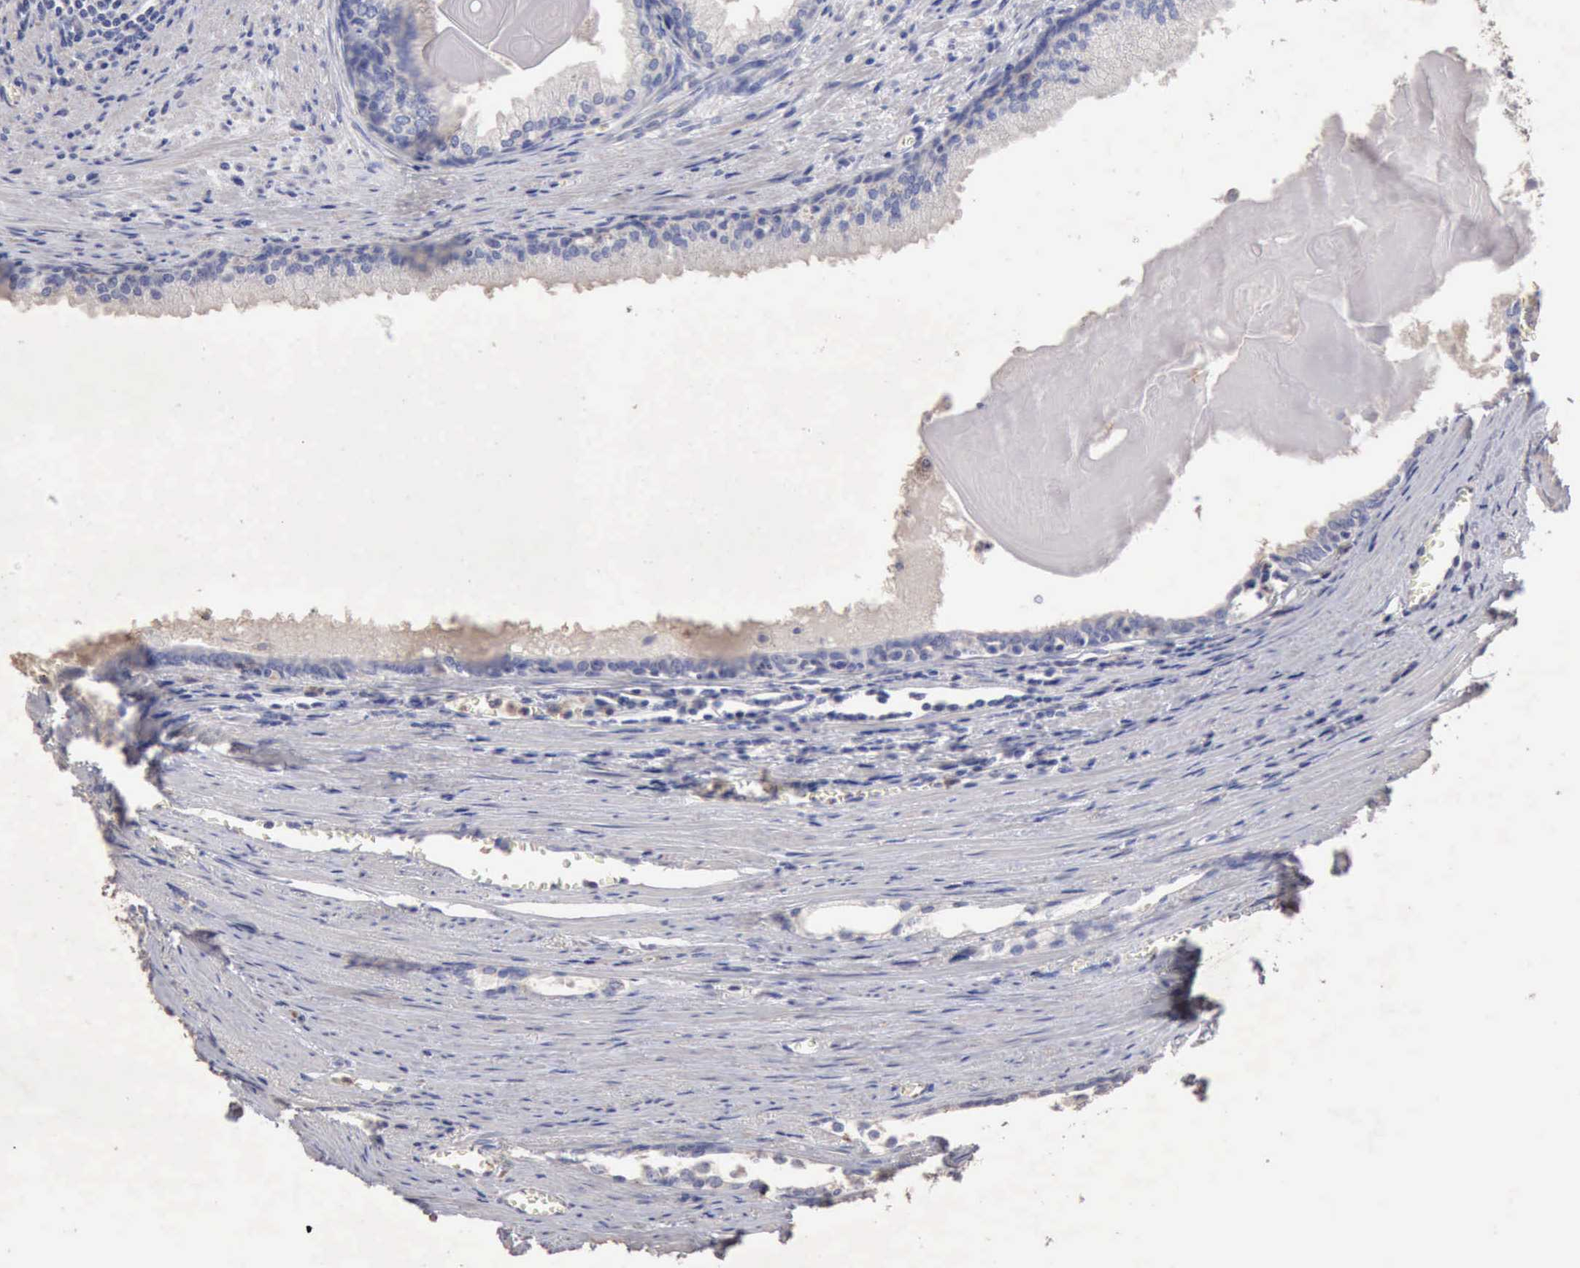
{"staining": {"intensity": "negative", "quantity": "none", "location": "none"}, "tissue": "prostate cancer", "cell_type": "Tumor cells", "image_type": "cancer", "snomed": [{"axis": "morphology", "description": "Adenocarcinoma, Medium grade"}, {"axis": "topography", "description": "Prostate"}], "caption": "Tumor cells show no significant staining in prostate adenocarcinoma (medium-grade).", "gene": "KRT6B", "patient": {"sex": "male", "age": 79}}